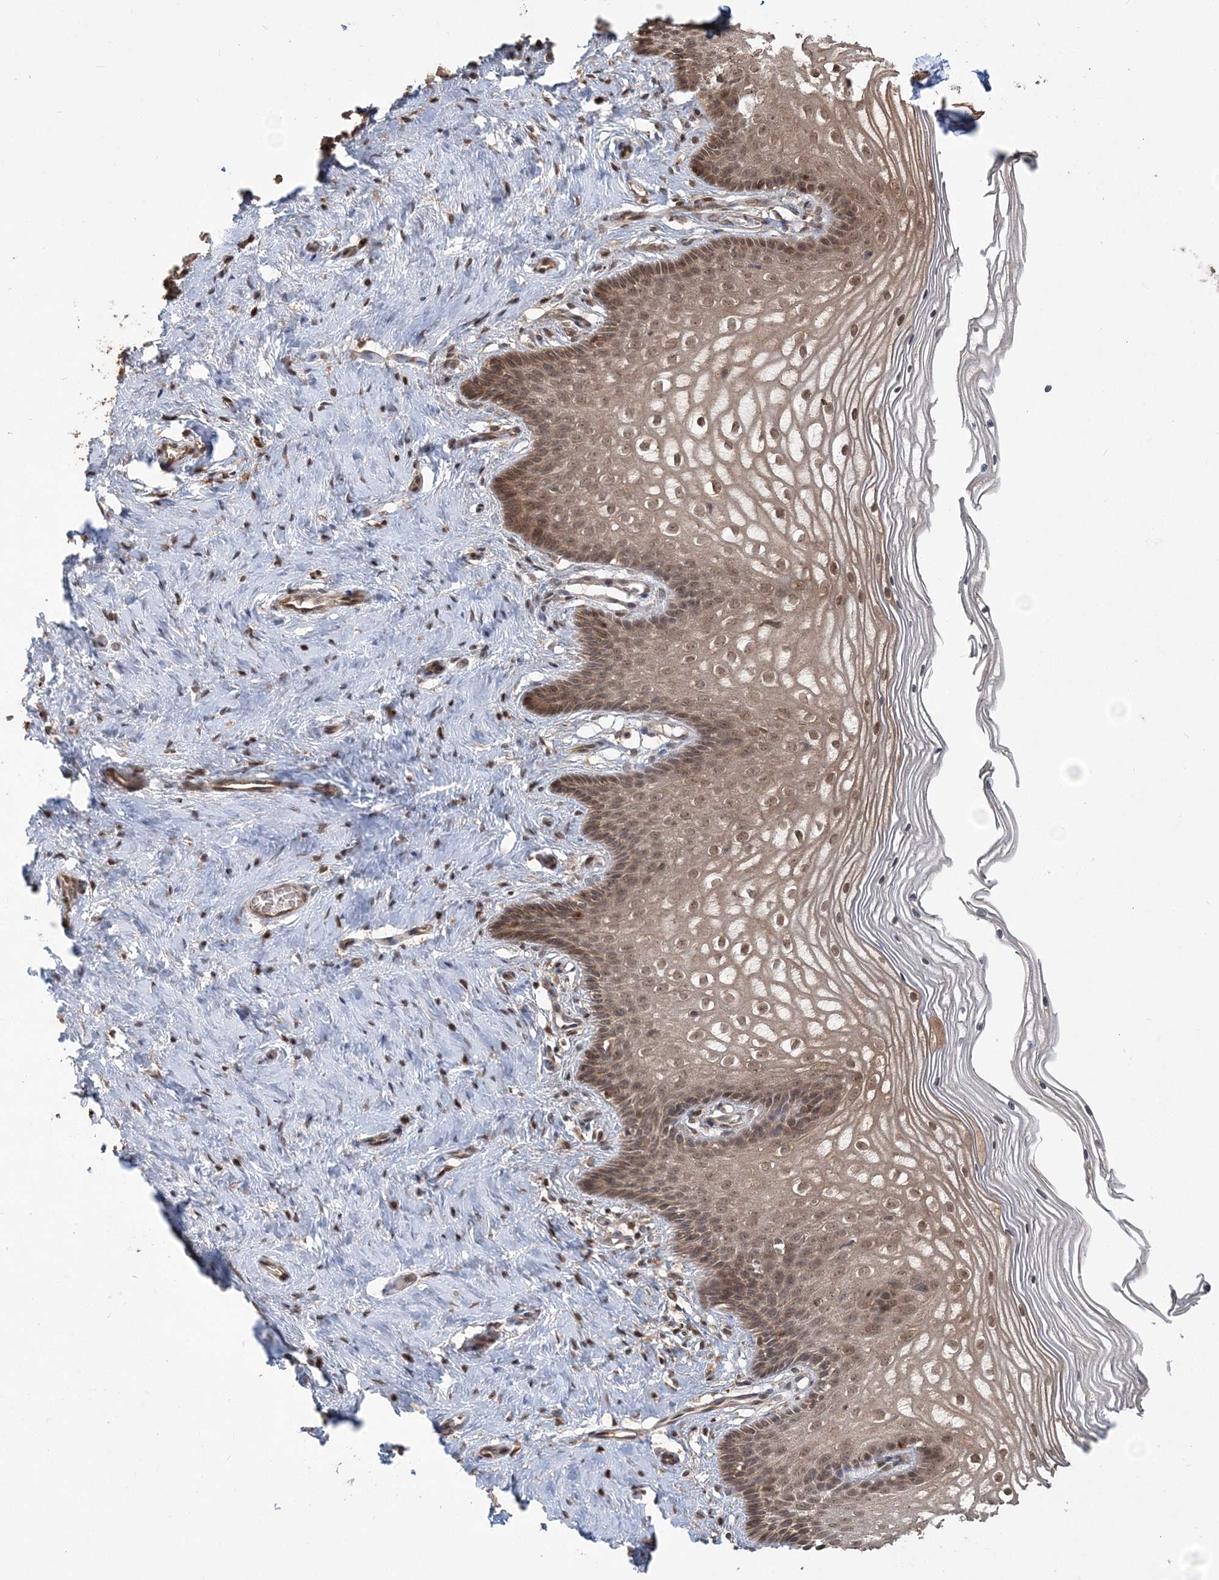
{"staining": {"intensity": "strong", "quantity": ">75%", "location": "cytoplasmic/membranous,nuclear"}, "tissue": "cervix", "cell_type": "Glandular cells", "image_type": "normal", "snomed": [{"axis": "morphology", "description": "Normal tissue, NOS"}, {"axis": "topography", "description": "Cervix"}], "caption": "Immunohistochemistry (DAB (3,3'-diaminobenzidine)) staining of benign cervix reveals strong cytoplasmic/membranous,nuclear protein positivity in about >75% of glandular cells. The staining was performed using DAB (3,3'-diaminobenzidine), with brown indicating positive protein expression. Nuclei are stained blue with hematoxylin.", "gene": "CAB39", "patient": {"sex": "female", "age": 33}}